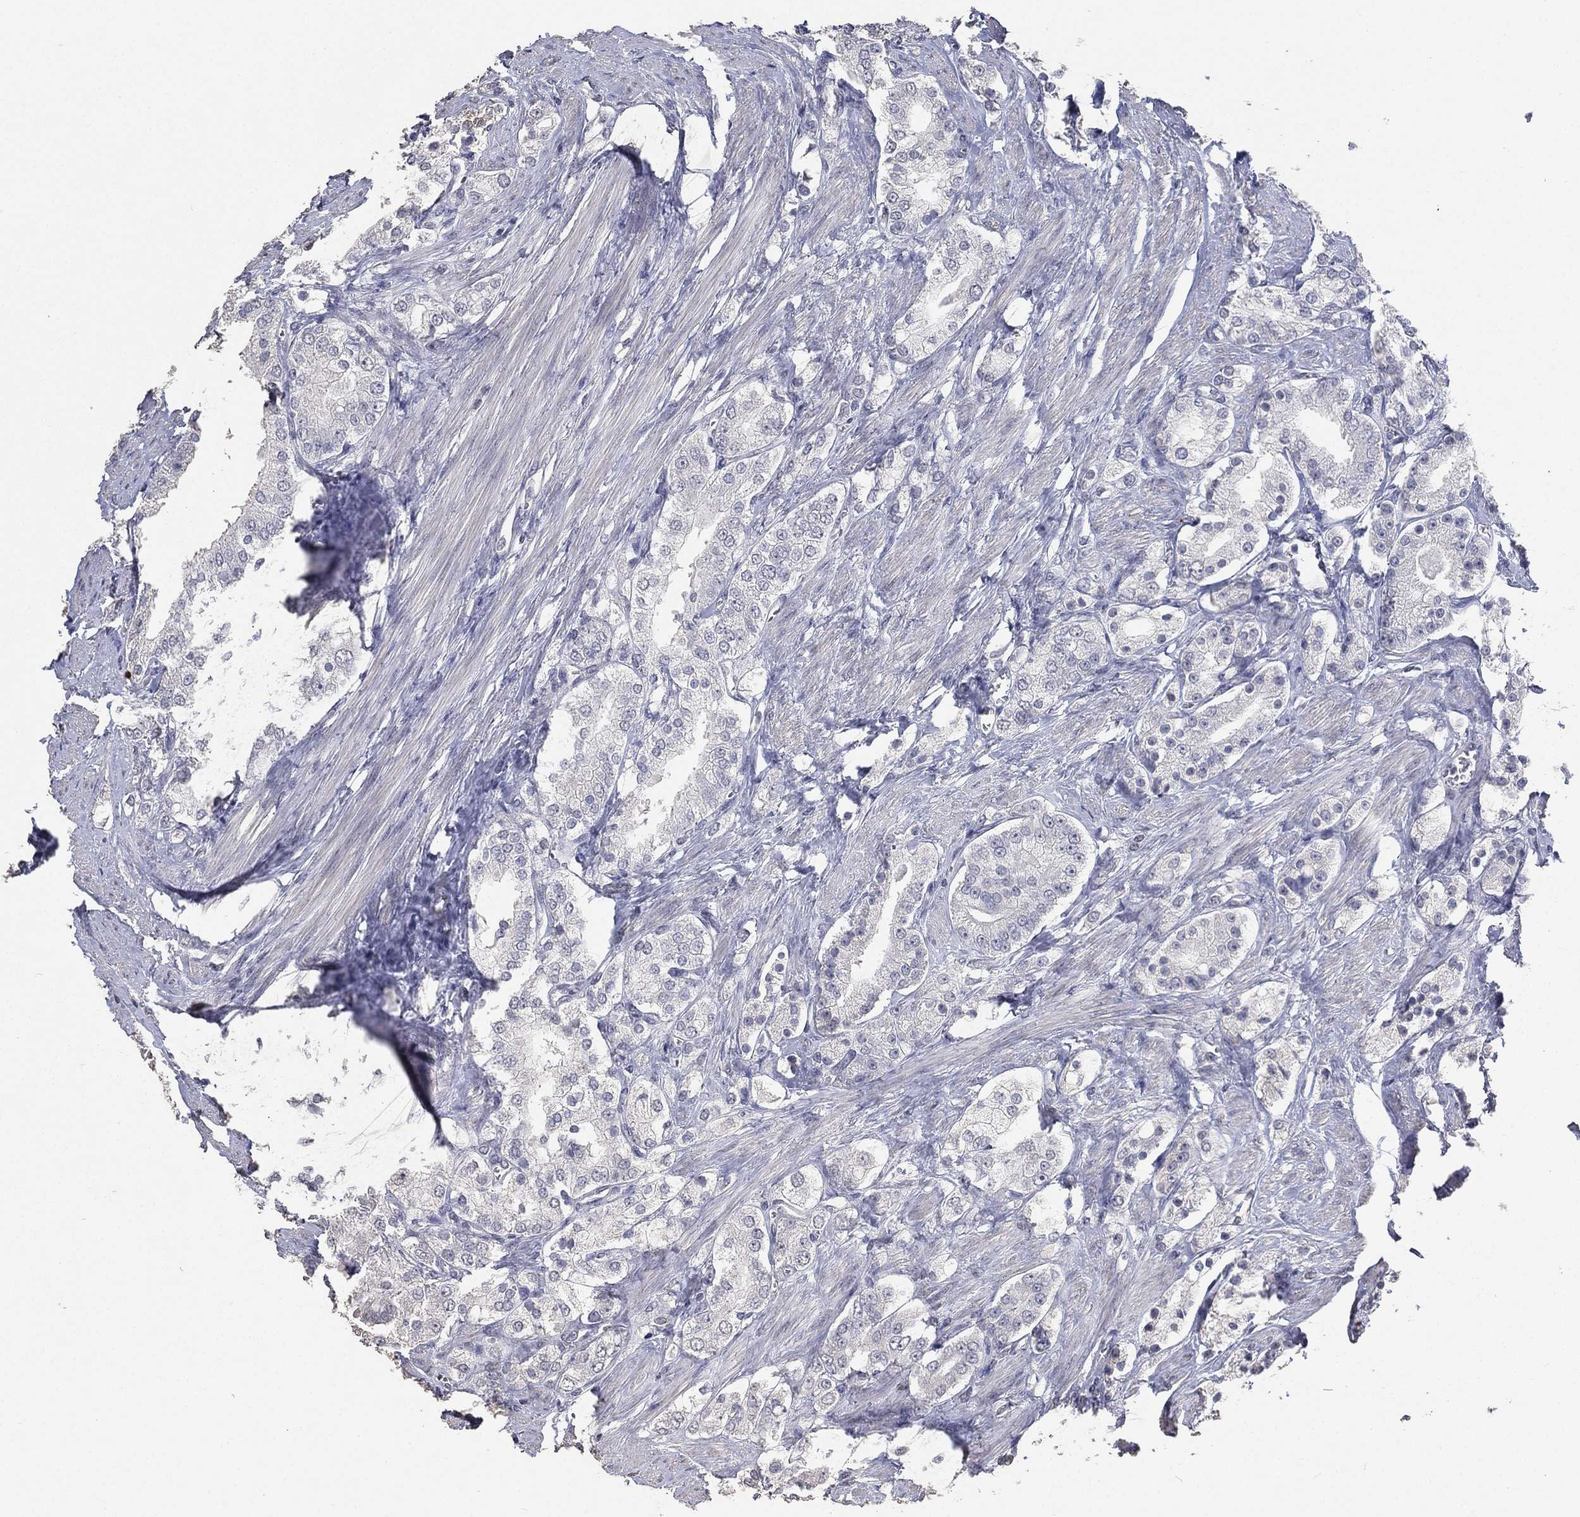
{"staining": {"intensity": "negative", "quantity": "none", "location": "none"}, "tissue": "prostate cancer", "cell_type": "Tumor cells", "image_type": "cancer", "snomed": [{"axis": "morphology", "description": "Adenocarcinoma, NOS"}, {"axis": "topography", "description": "Prostate and seminal vesicle, NOS"}, {"axis": "topography", "description": "Prostate"}], "caption": "Image shows no significant protein staining in tumor cells of prostate cancer.", "gene": "DSG1", "patient": {"sex": "male", "age": 67}}